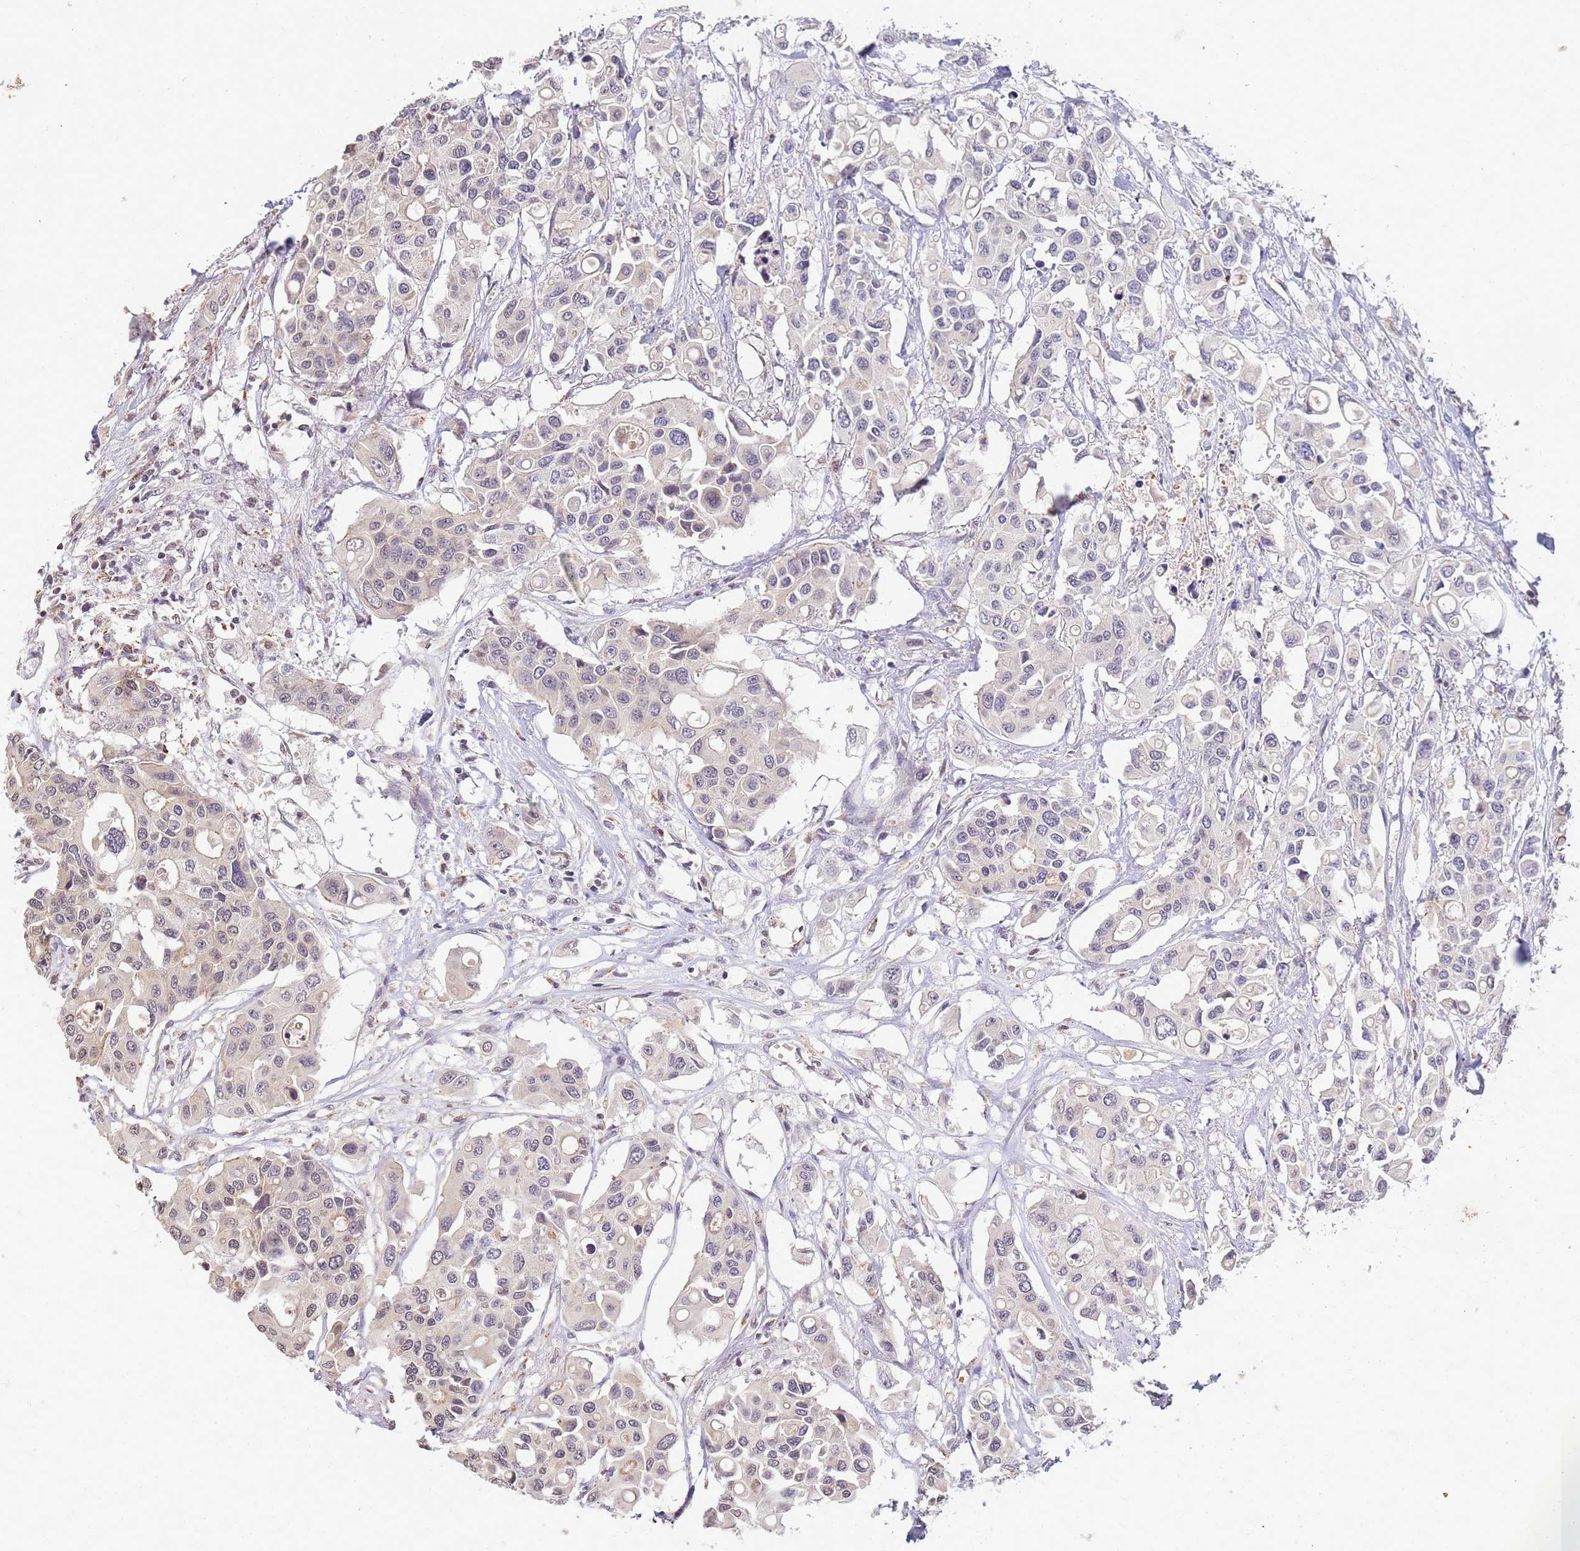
{"staining": {"intensity": "negative", "quantity": "none", "location": "none"}, "tissue": "colorectal cancer", "cell_type": "Tumor cells", "image_type": "cancer", "snomed": [{"axis": "morphology", "description": "Adenocarcinoma, NOS"}, {"axis": "topography", "description": "Colon"}], "caption": "IHC histopathology image of neoplastic tissue: colorectal cancer (adenocarcinoma) stained with DAB (3,3'-diaminobenzidine) displays no significant protein expression in tumor cells.", "gene": "MYL7", "patient": {"sex": "male", "age": 77}}